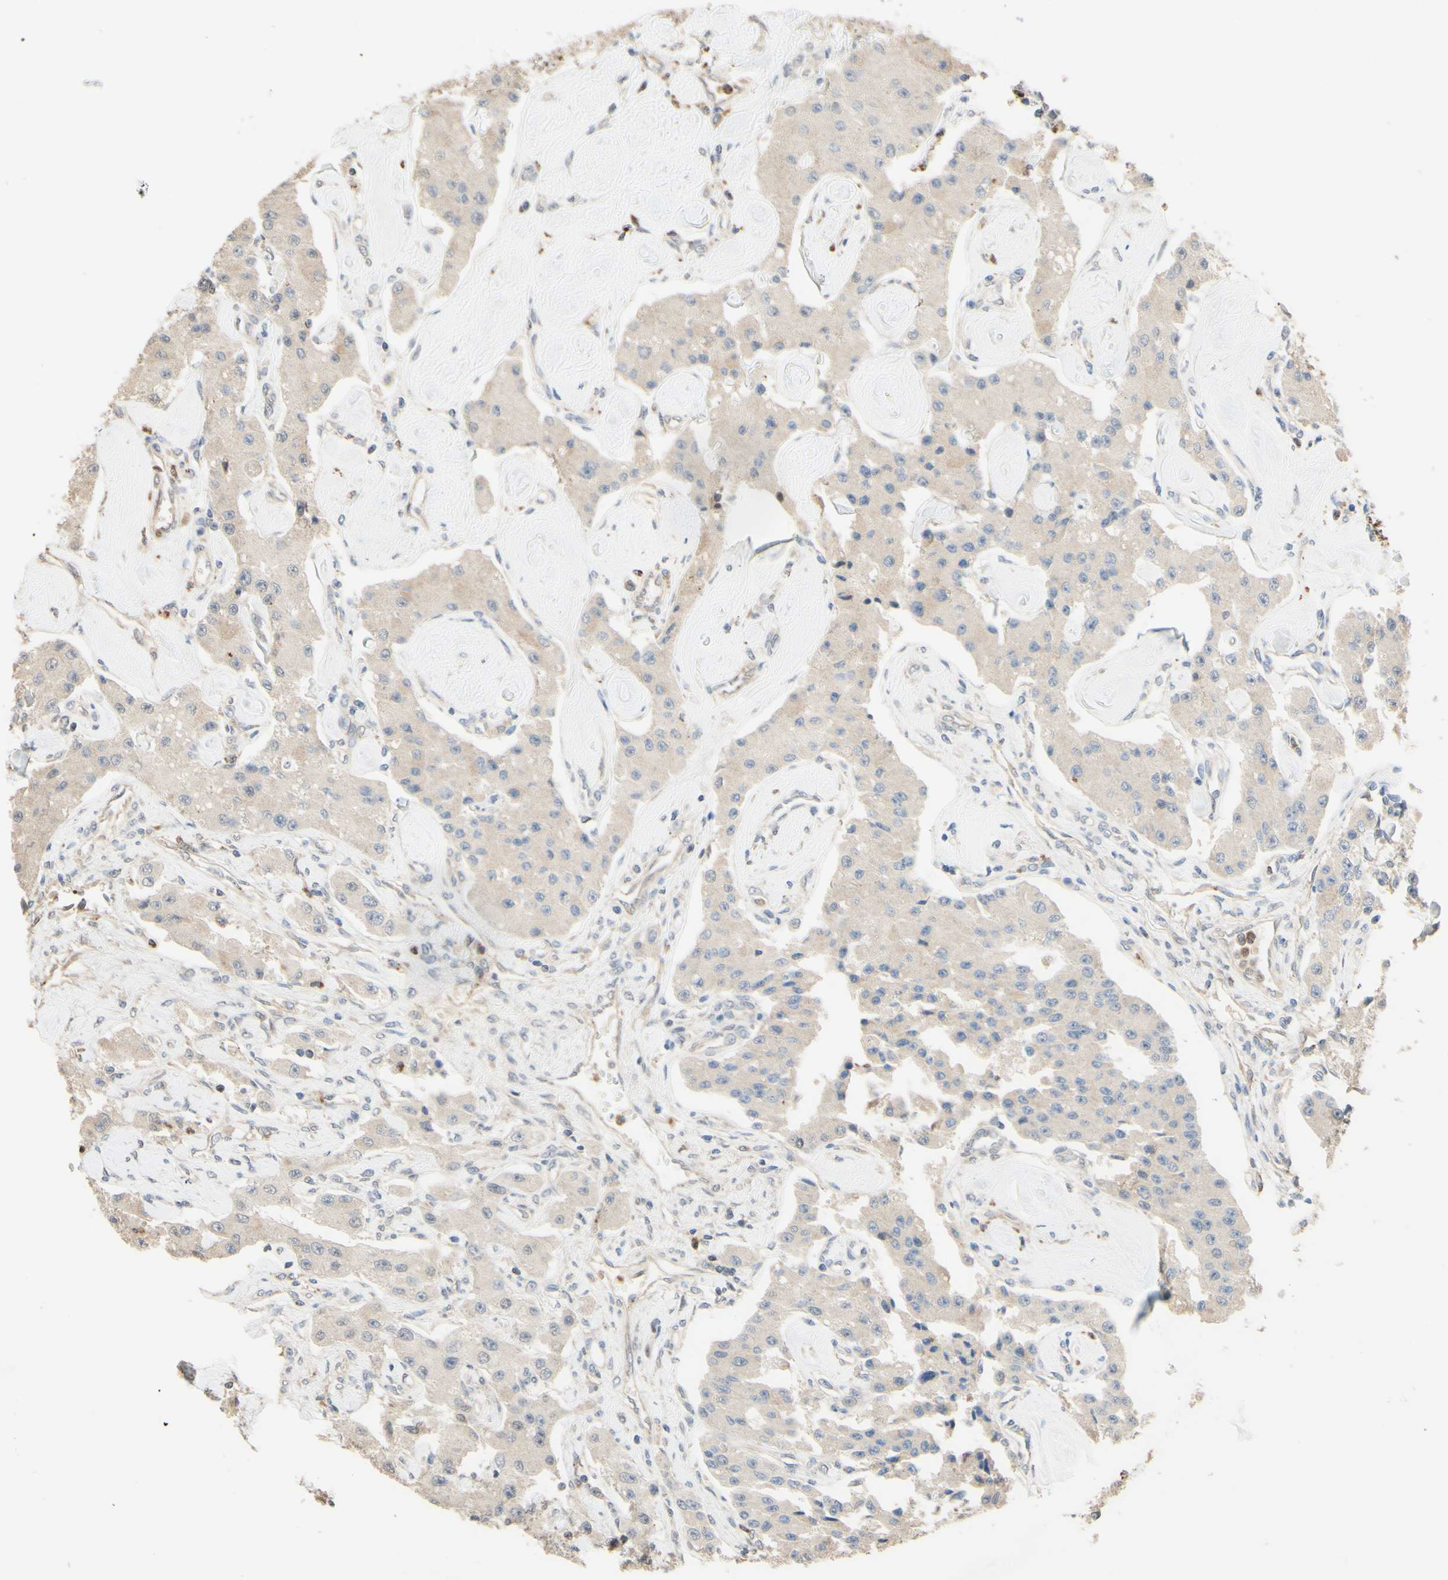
{"staining": {"intensity": "negative", "quantity": "none", "location": "none"}, "tissue": "carcinoid", "cell_type": "Tumor cells", "image_type": "cancer", "snomed": [{"axis": "morphology", "description": "Carcinoid, malignant, NOS"}, {"axis": "topography", "description": "Pancreas"}], "caption": "An image of carcinoid (malignant) stained for a protein reveals no brown staining in tumor cells.", "gene": "SMIM19", "patient": {"sex": "male", "age": 41}}